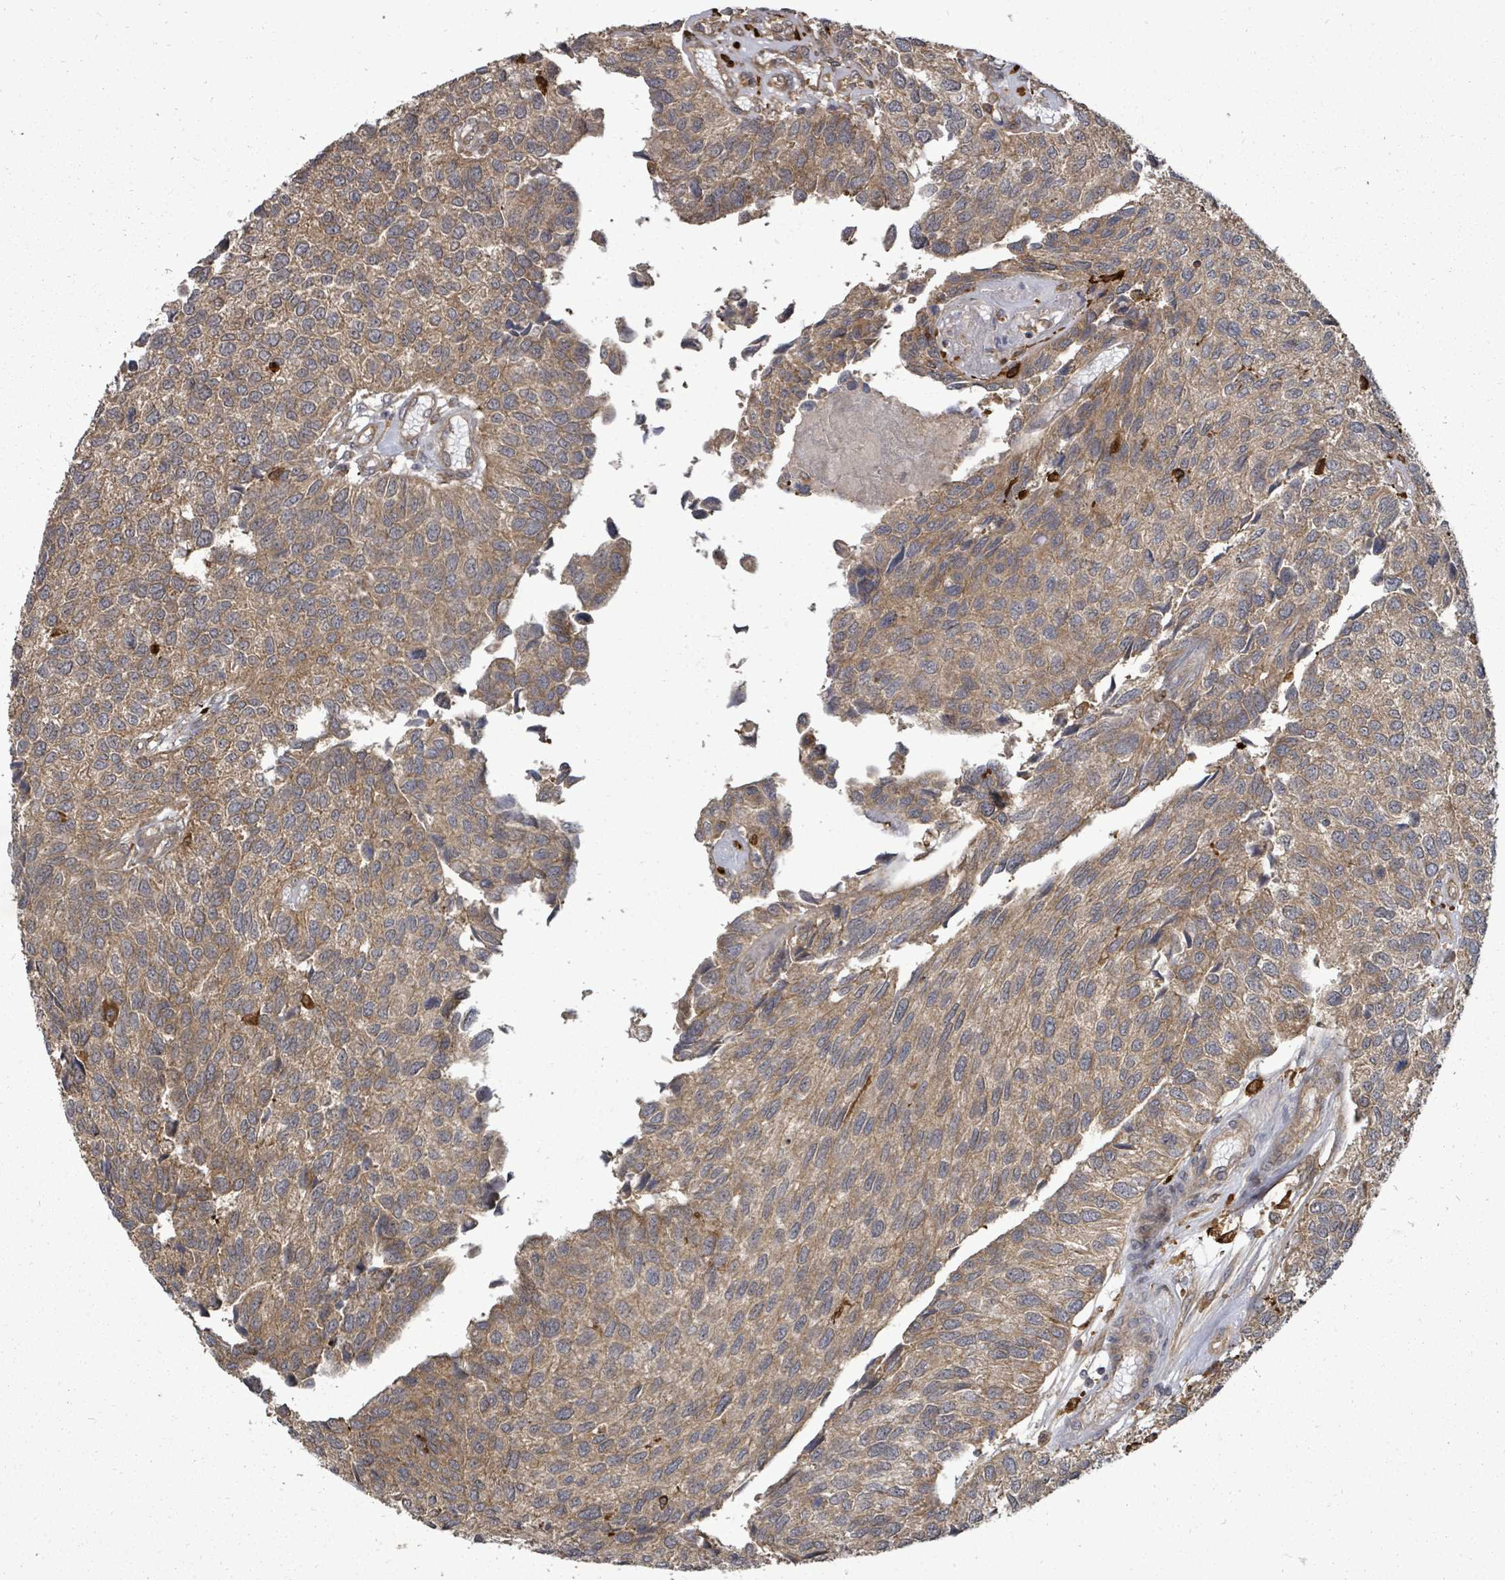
{"staining": {"intensity": "moderate", "quantity": ">75%", "location": "cytoplasmic/membranous"}, "tissue": "urothelial cancer", "cell_type": "Tumor cells", "image_type": "cancer", "snomed": [{"axis": "morphology", "description": "Urothelial carcinoma, NOS"}, {"axis": "topography", "description": "Urinary bladder"}], "caption": "Human urothelial cancer stained for a protein (brown) exhibits moderate cytoplasmic/membranous positive positivity in about >75% of tumor cells.", "gene": "EIF3C", "patient": {"sex": "male", "age": 55}}